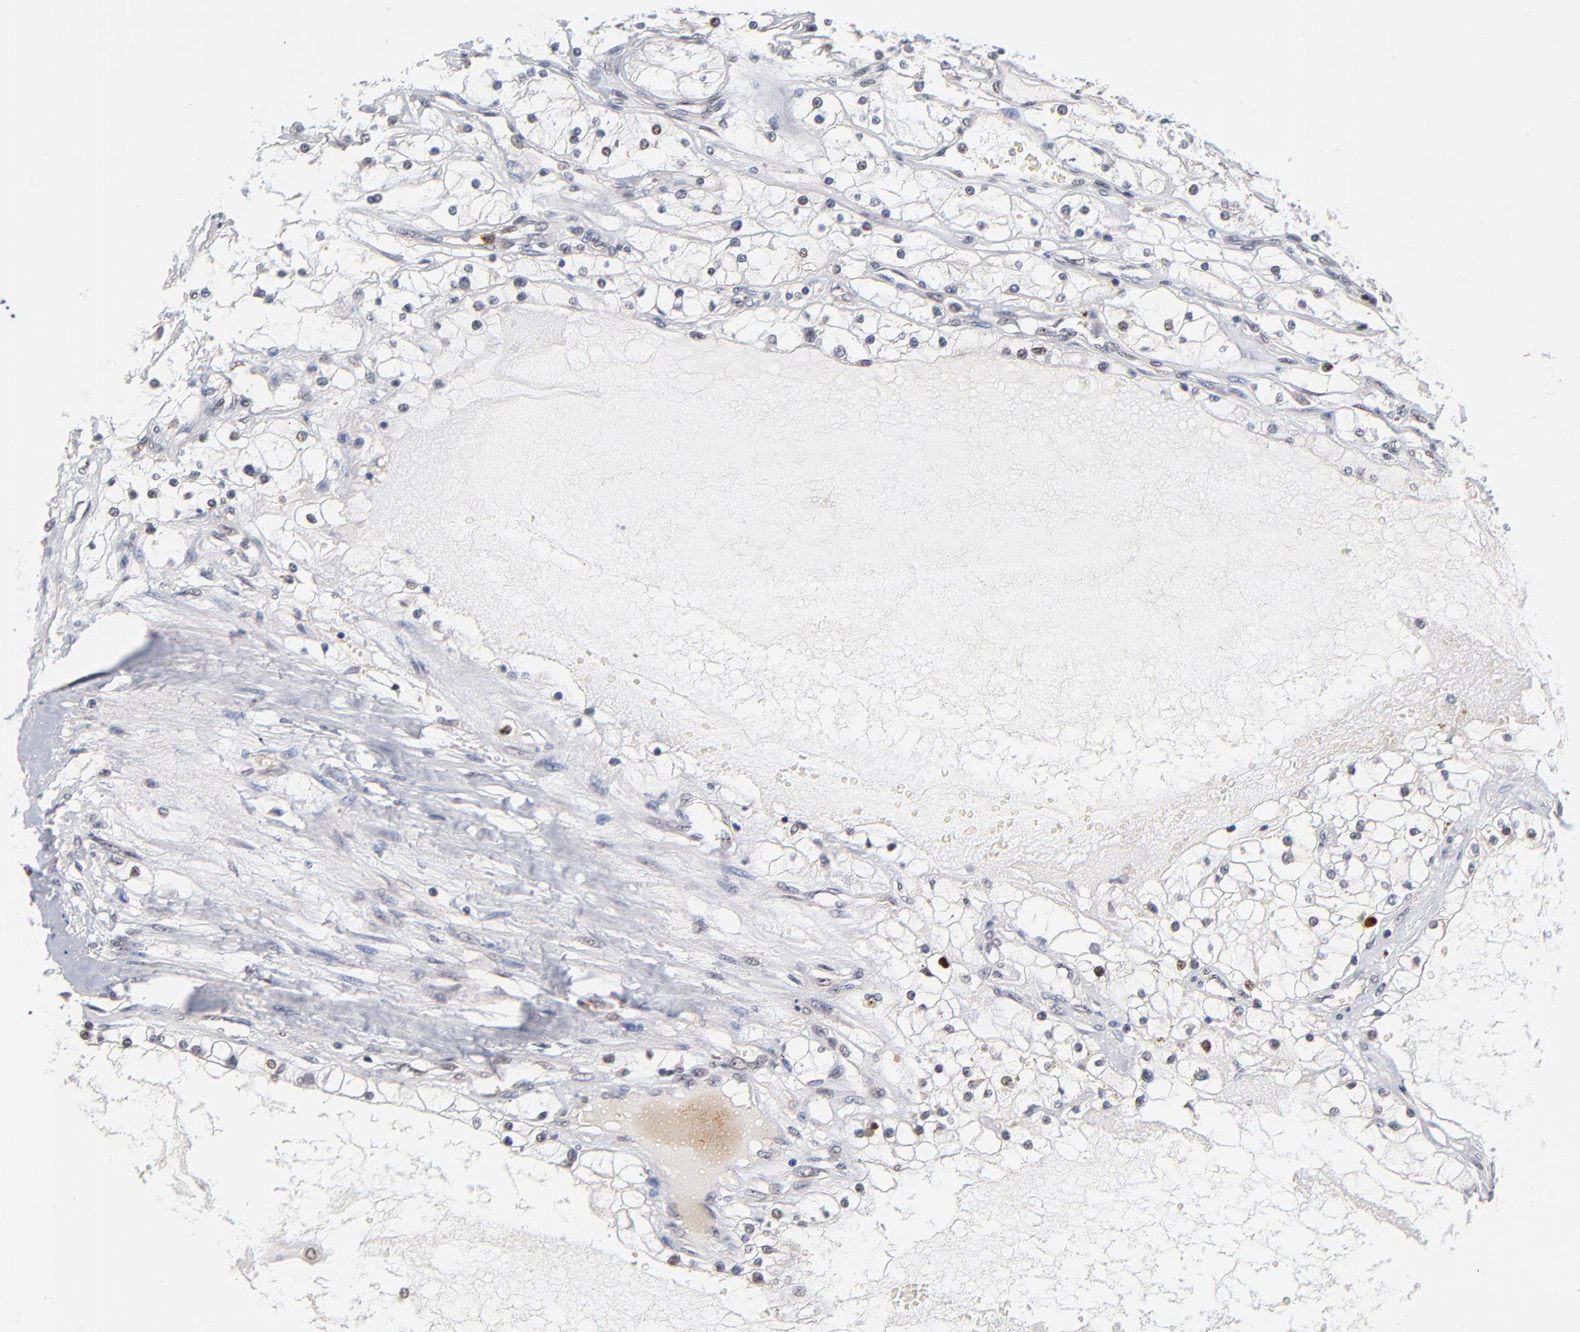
{"staining": {"intensity": "negative", "quantity": "none", "location": "none"}, "tissue": "renal cancer", "cell_type": "Tumor cells", "image_type": "cancer", "snomed": [{"axis": "morphology", "description": "Adenocarcinoma, NOS"}, {"axis": "topography", "description": "Kidney"}], "caption": "Tumor cells are negative for protein expression in human renal cancer.", "gene": "ZNF419", "patient": {"sex": "male", "age": 61}}